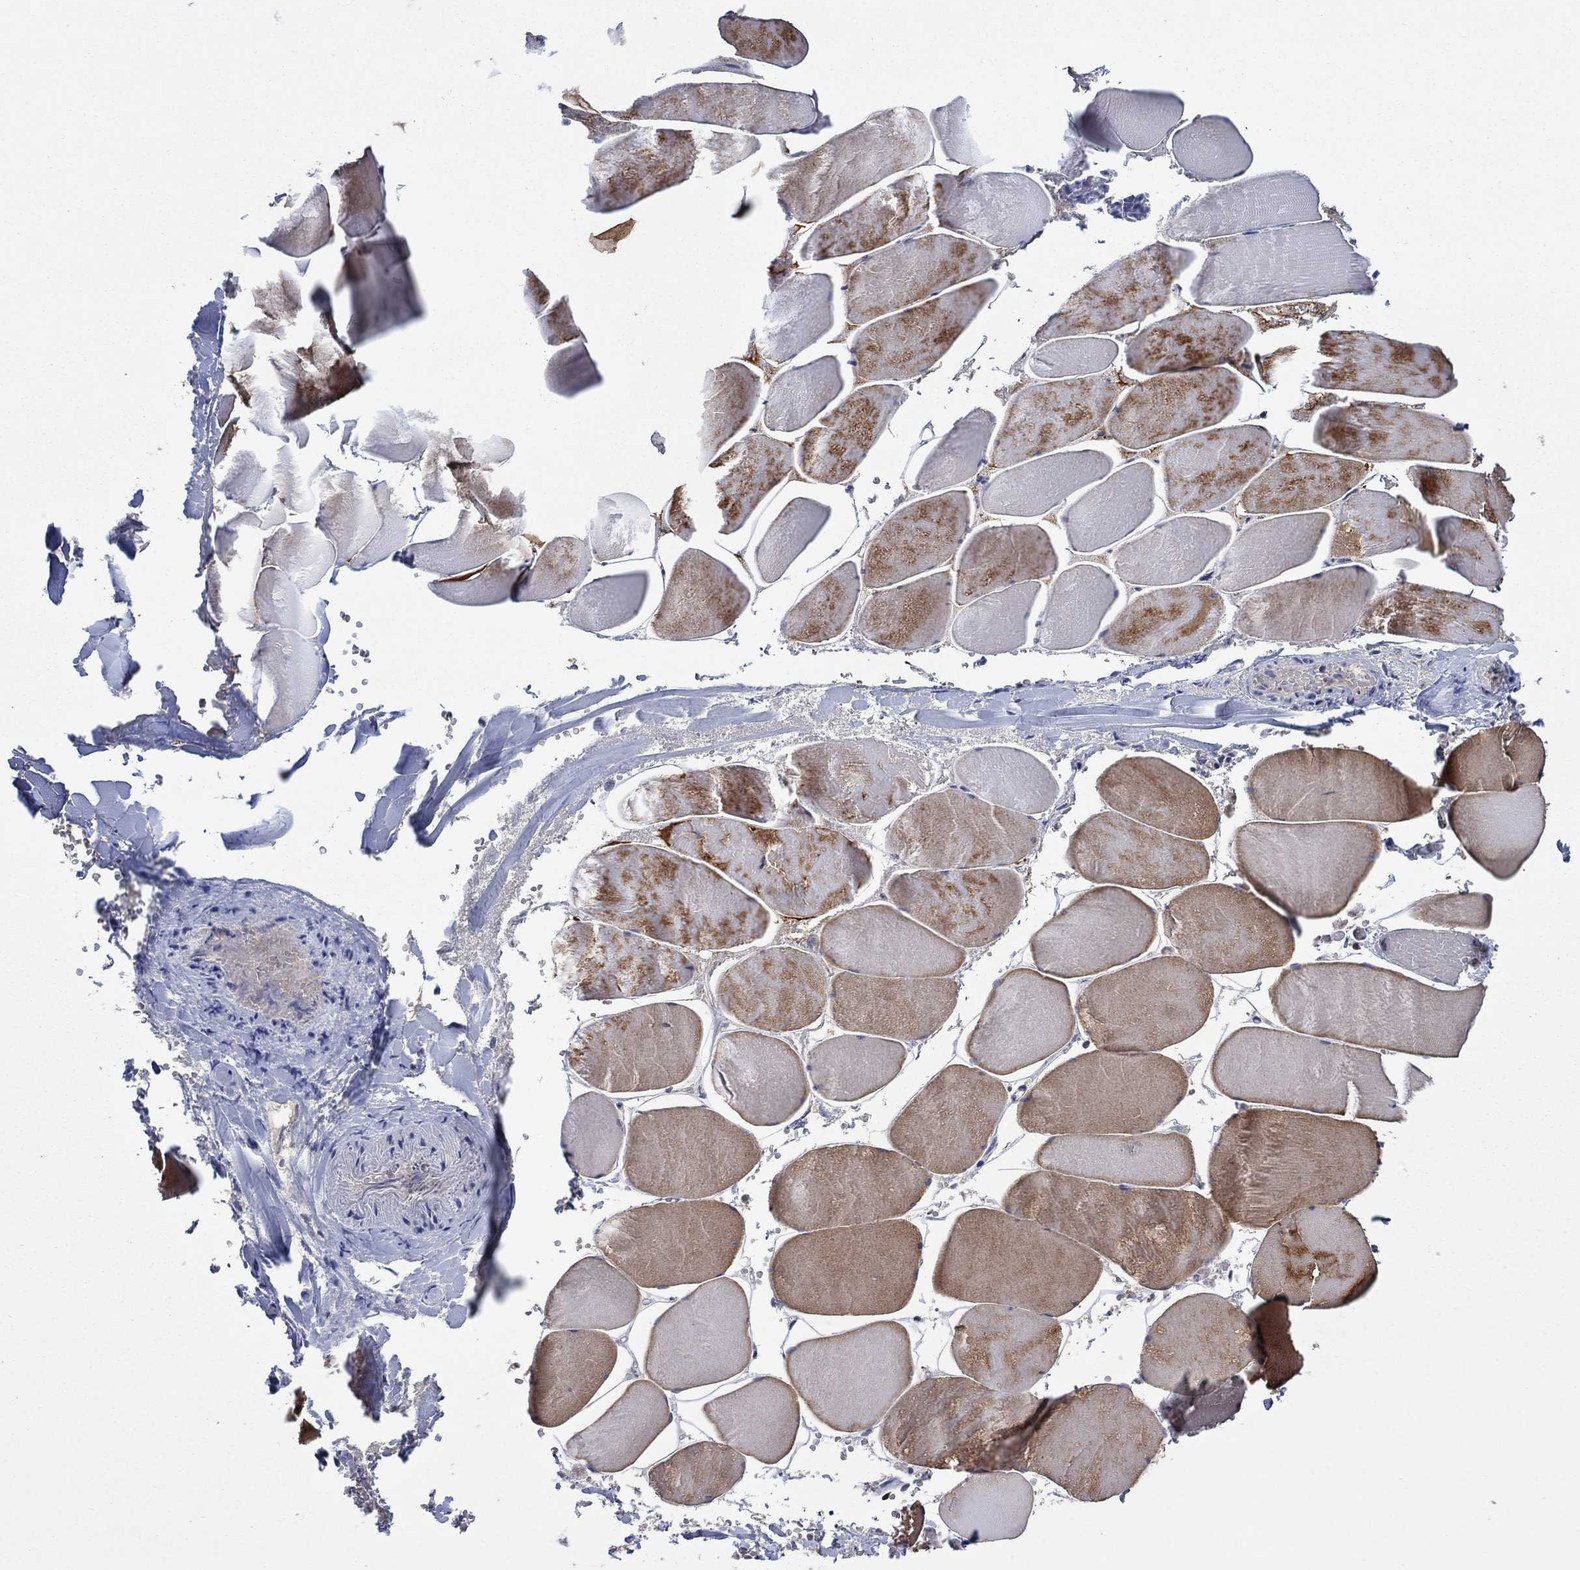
{"staining": {"intensity": "moderate", "quantity": ">75%", "location": "cytoplasmic/membranous"}, "tissue": "skeletal muscle", "cell_type": "Myocytes", "image_type": "normal", "snomed": [{"axis": "morphology", "description": "Normal tissue, NOS"}, {"axis": "morphology", "description": "Malignant melanoma, Metastatic site"}, {"axis": "topography", "description": "Skeletal muscle"}], "caption": "Immunohistochemical staining of normal skeletal muscle exhibits >75% levels of moderate cytoplasmic/membranous protein positivity in about >75% of myocytes.", "gene": "IAH1", "patient": {"sex": "male", "age": 50}}